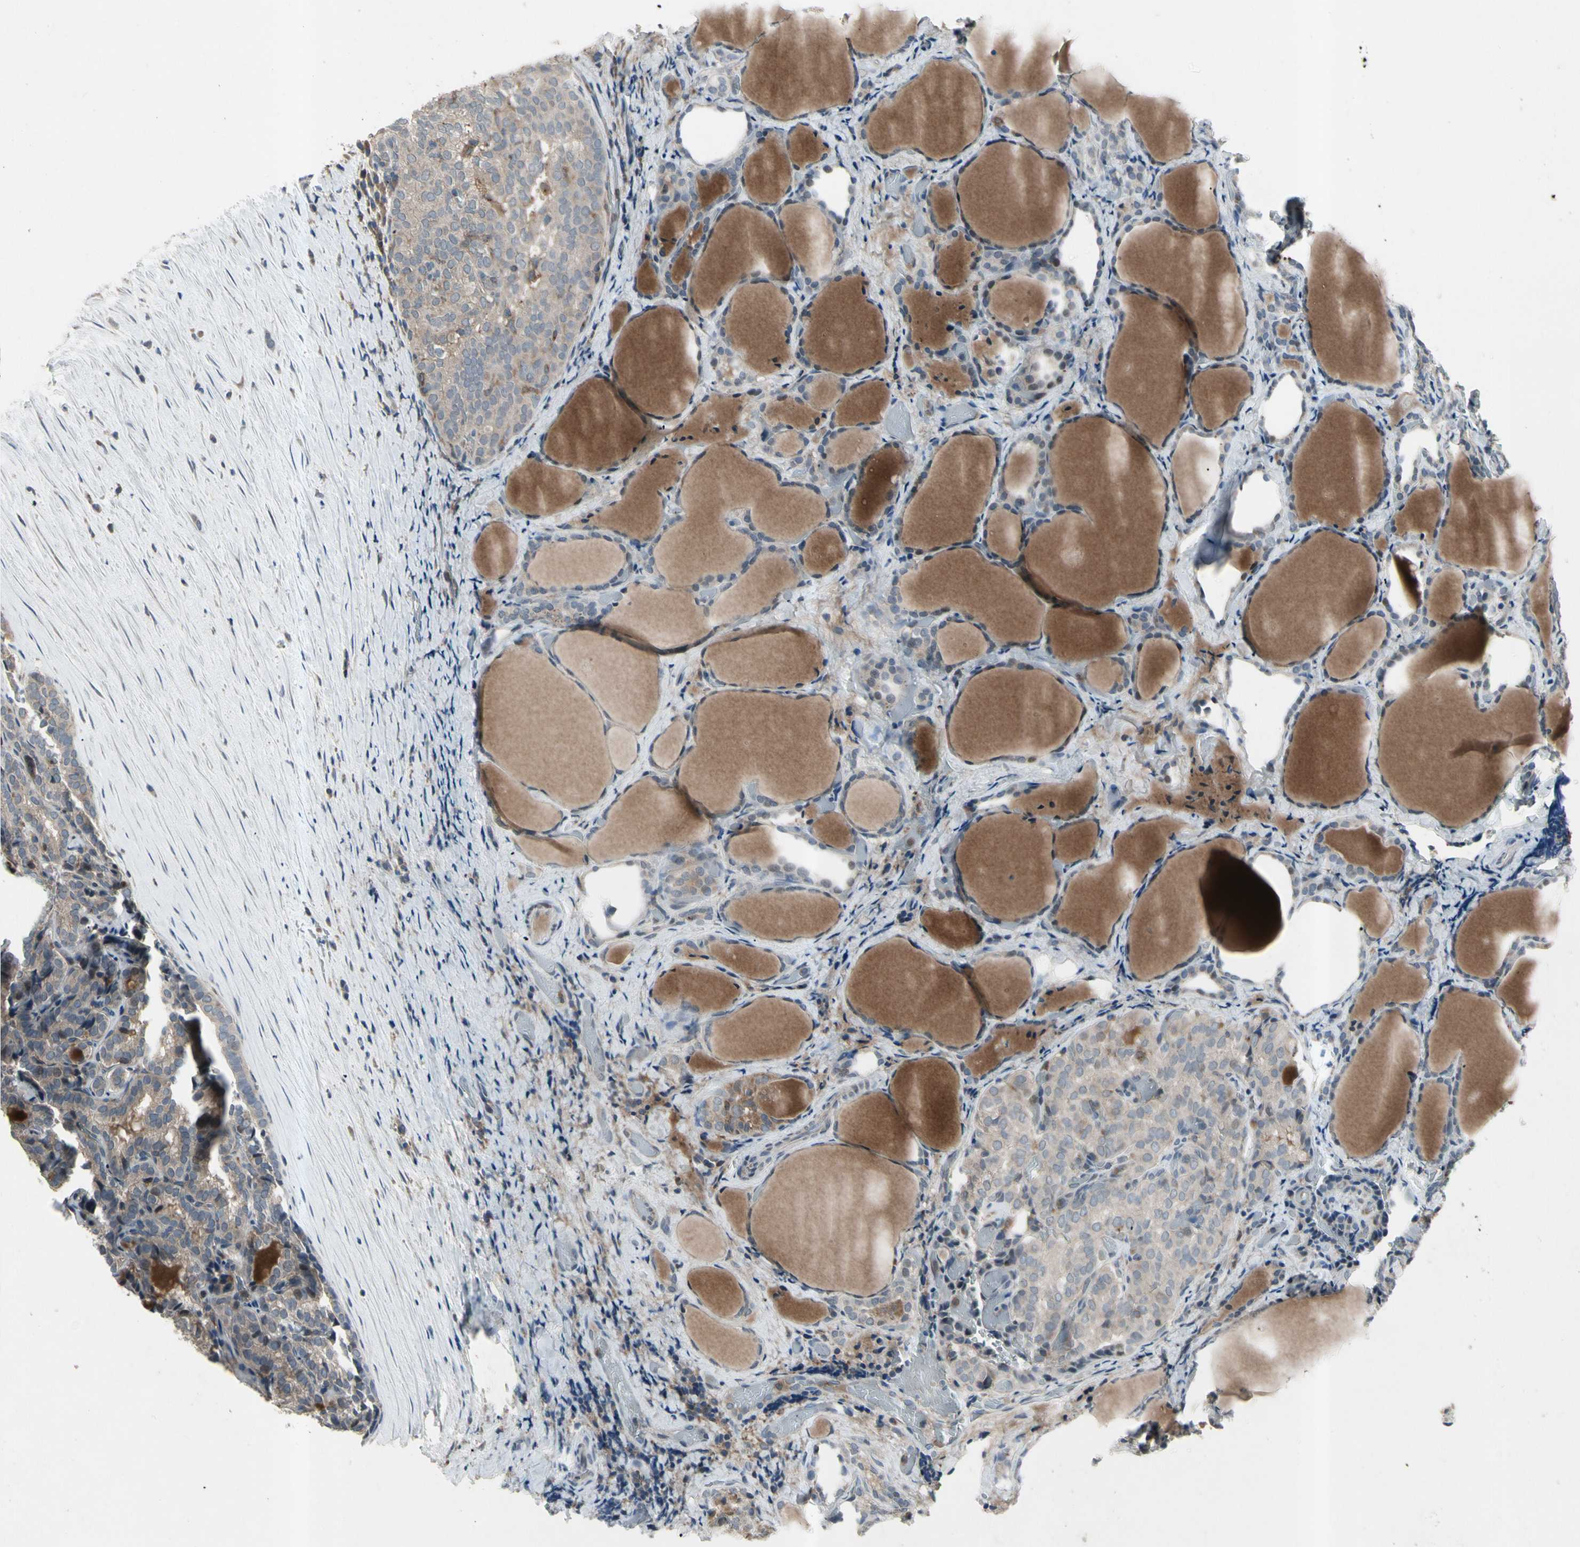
{"staining": {"intensity": "weak", "quantity": ">75%", "location": "cytoplasmic/membranous"}, "tissue": "thyroid cancer", "cell_type": "Tumor cells", "image_type": "cancer", "snomed": [{"axis": "morphology", "description": "Normal tissue, NOS"}, {"axis": "morphology", "description": "Papillary adenocarcinoma, NOS"}, {"axis": "topography", "description": "Thyroid gland"}], "caption": "Immunohistochemical staining of human thyroid papillary adenocarcinoma reveals low levels of weak cytoplasmic/membranous positivity in approximately >75% of tumor cells.", "gene": "NMI", "patient": {"sex": "female", "age": 30}}